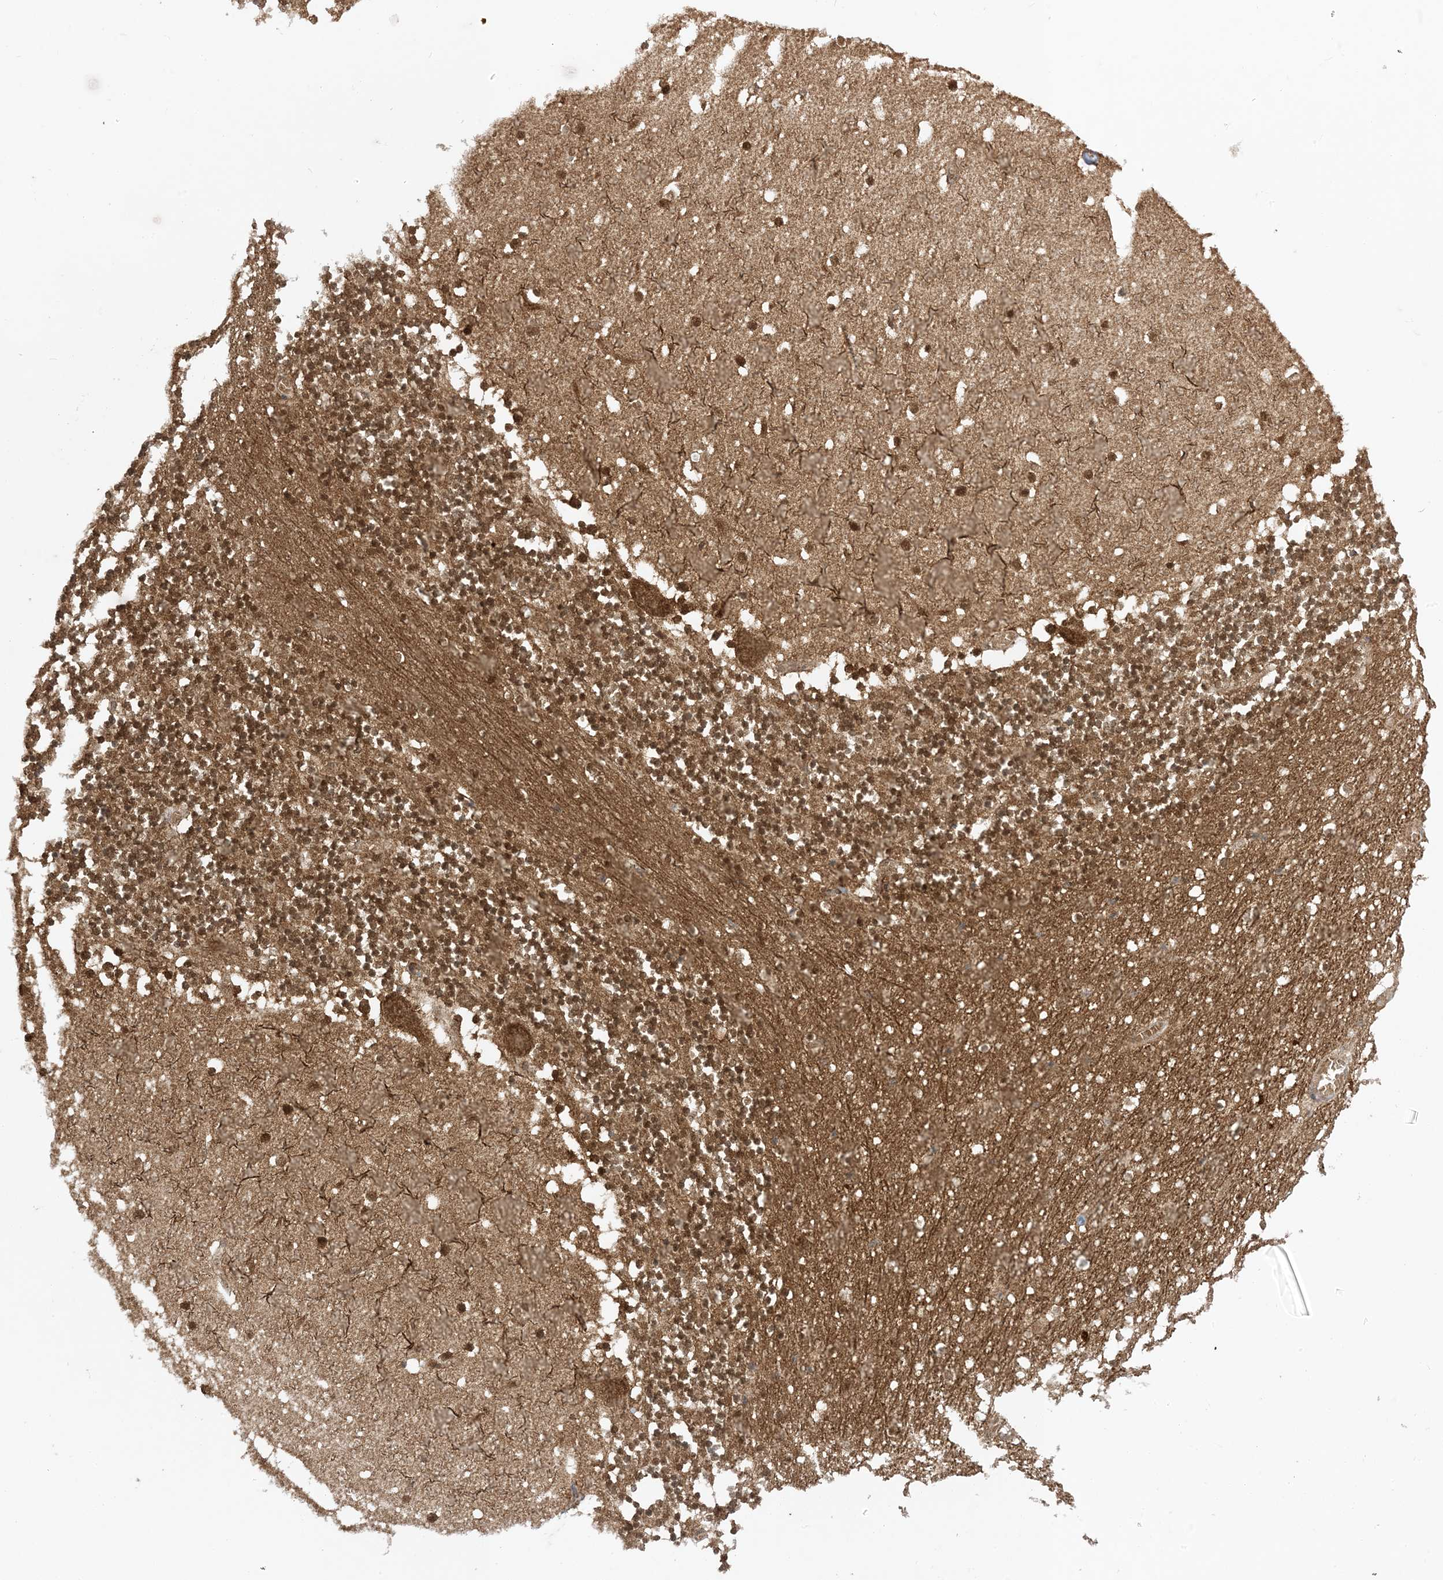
{"staining": {"intensity": "moderate", "quantity": ">75%", "location": "nuclear"}, "tissue": "cerebellum", "cell_type": "Cells in granular layer", "image_type": "normal", "snomed": [{"axis": "morphology", "description": "Normal tissue, NOS"}, {"axis": "topography", "description": "Cerebellum"}], "caption": "A photomicrograph showing moderate nuclear staining in about >75% of cells in granular layer in normal cerebellum, as visualized by brown immunohistochemical staining.", "gene": "PTPA", "patient": {"sex": "female", "age": 28}}